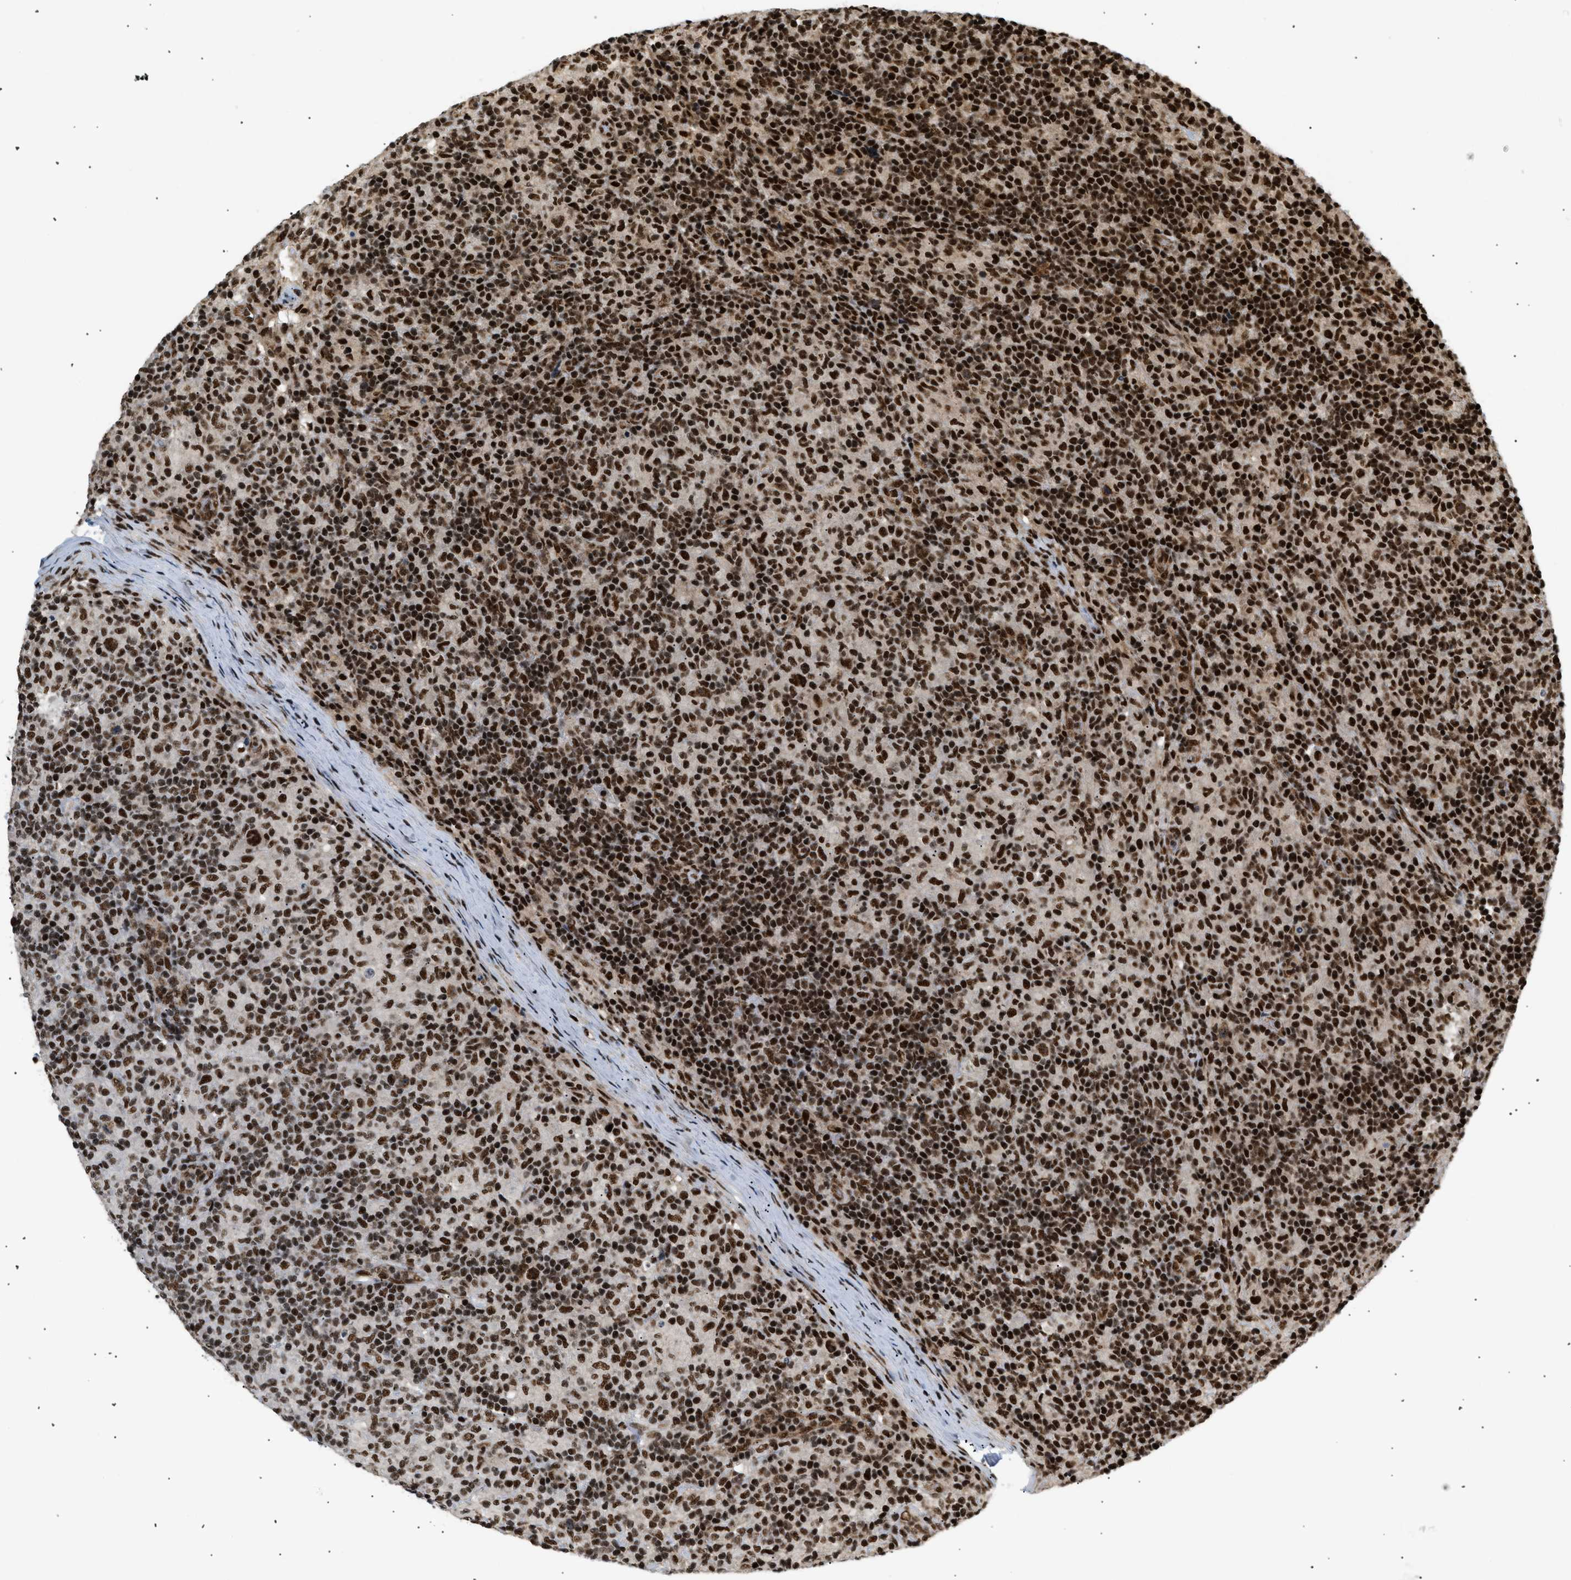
{"staining": {"intensity": "strong", "quantity": ">75%", "location": "nuclear"}, "tissue": "lymphoma", "cell_type": "Tumor cells", "image_type": "cancer", "snomed": [{"axis": "morphology", "description": "Hodgkin's disease, NOS"}, {"axis": "topography", "description": "Lymph node"}], "caption": "A high-resolution image shows IHC staining of Hodgkin's disease, which demonstrates strong nuclear positivity in about >75% of tumor cells. Using DAB (brown) and hematoxylin (blue) stains, captured at high magnification using brightfield microscopy.", "gene": "RBM5", "patient": {"sex": "male", "age": 70}}